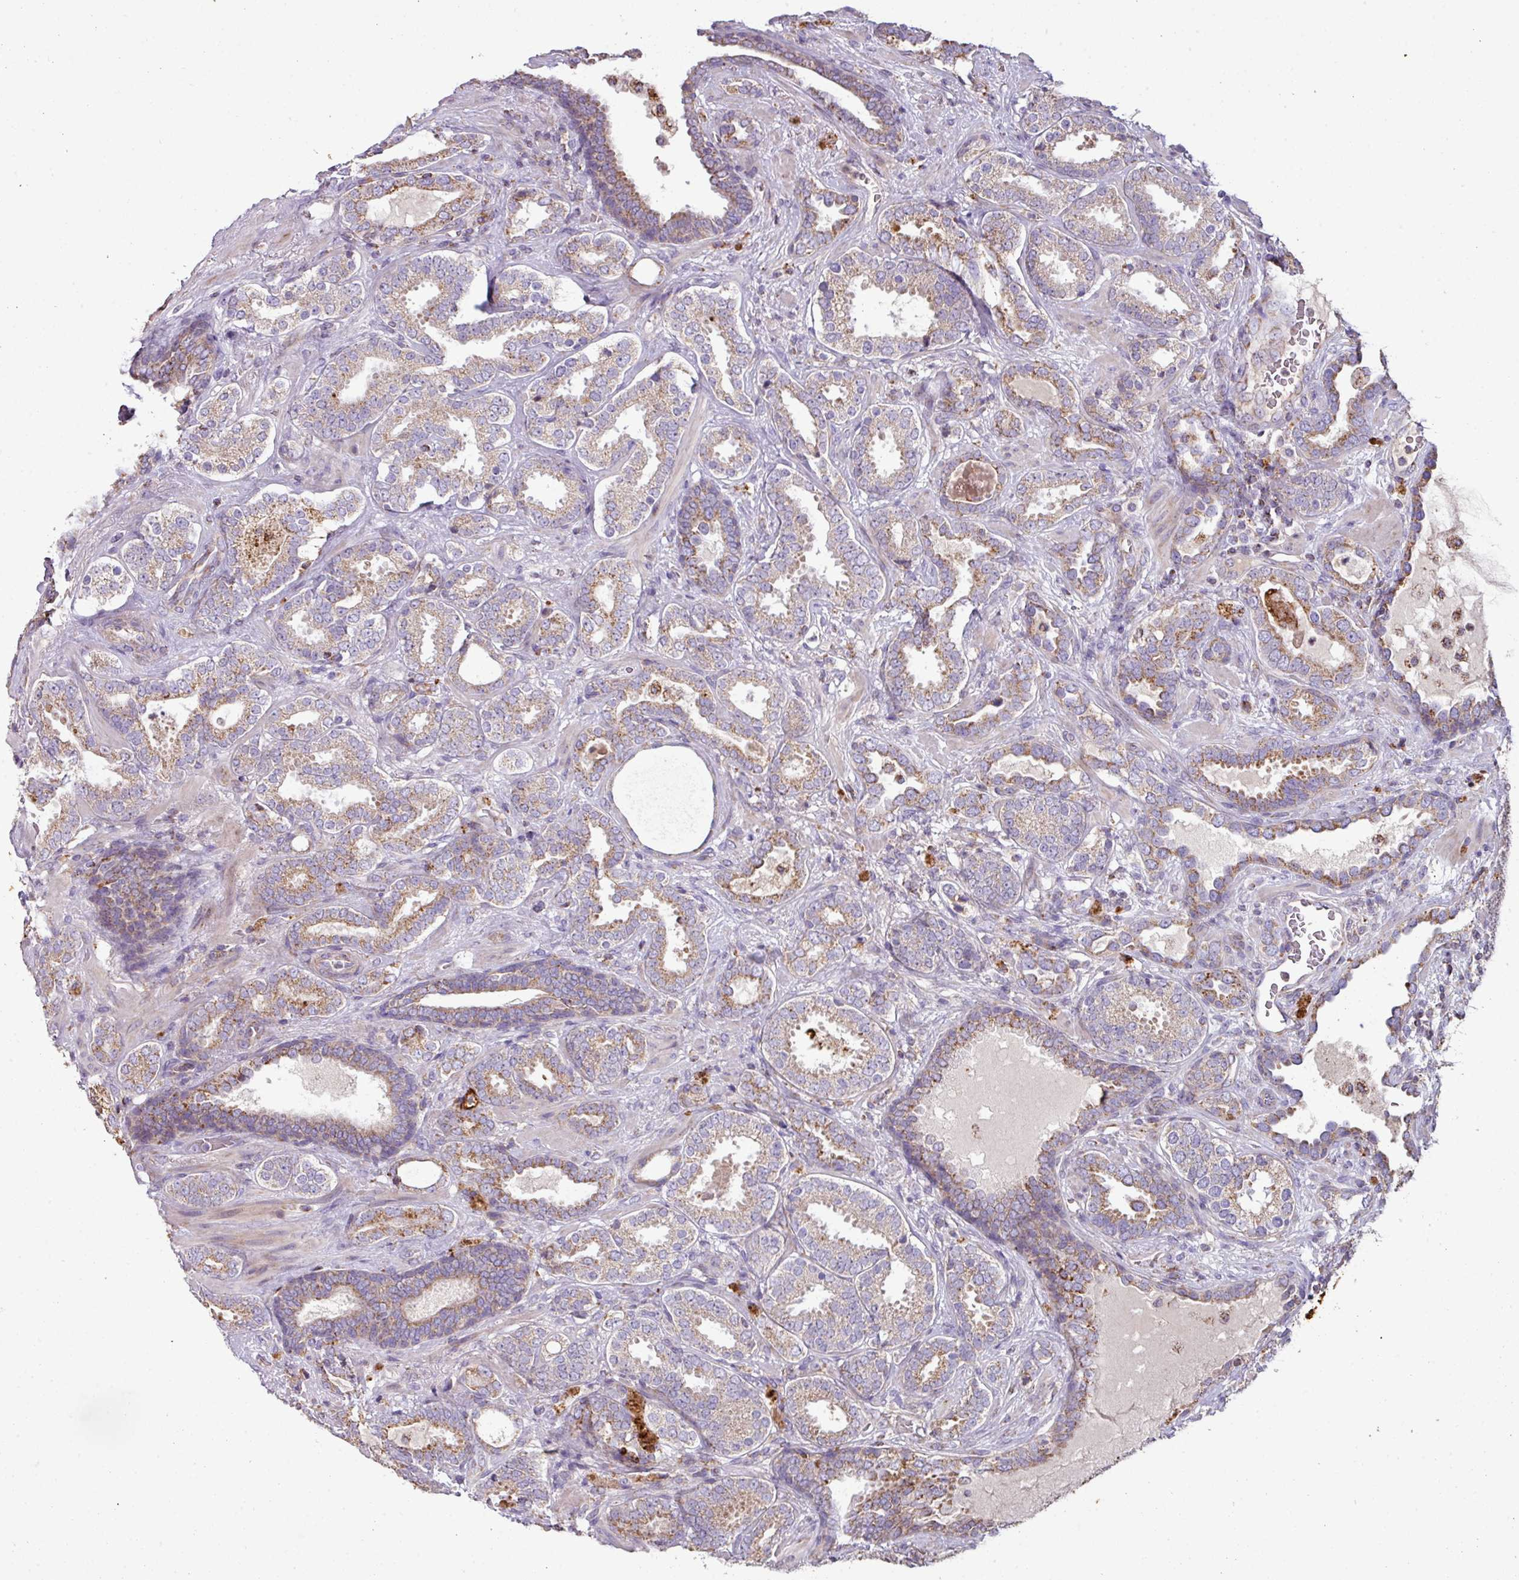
{"staining": {"intensity": "moderate", "quantity": "25%-75%", "location": "cytoplasmic/membranous"}, "tissue": "prostate cancer", "cell_type": "Tumor cells", "image_type": "cancer", "snomed": [{"axis": "morphology", "description": "Adenocarcinoma, High grade"}, {"axis": "topography", "description": "Prostate"}], "caption": "A photomicrograph of human prostate cancer stained for a protein reveals moderate cytoplasmic/membranous brown staining in tumor cells.", "gene": "SQOR", "patient": {"sex": "male", "age": 65}}